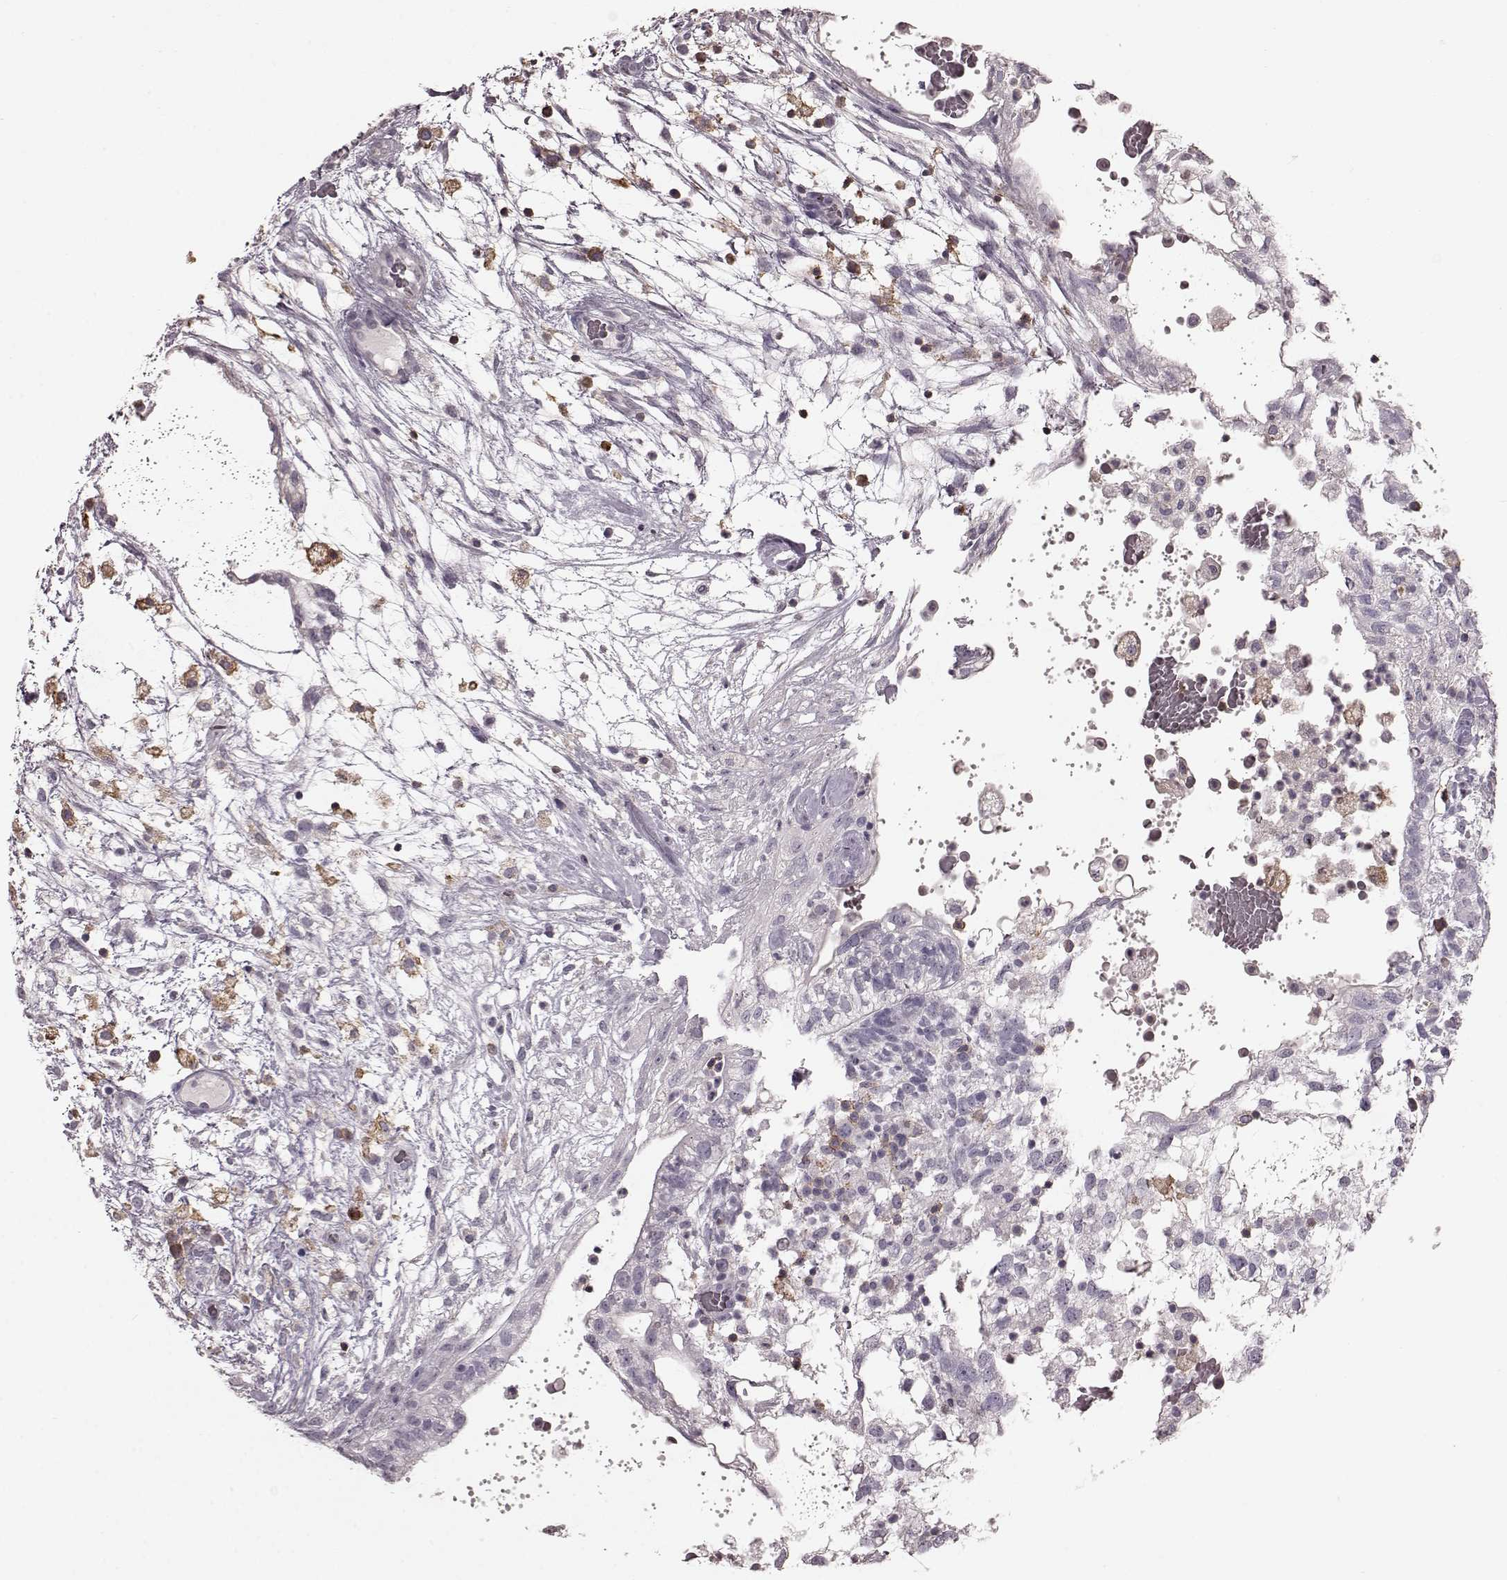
{"staining": {"intensity": "negative", "quantity": "none", "location": "none"}, "tissue": "testis cancer", "cell_type": "Tumor cells", "image_type": "cancer", "snomed": [{"axis": "morphology", "description": "Normal tissue, NOS"}, {"axis": "morphology", "description": "Carcinoma, Embryonal, NOS"}, {"axis": "topography", "description": "Testis"}], "caption": "This micrograph is of testis embryonal carcinoma stained with immunohistochemistry to label a protein in brown with the nuclei are counter-stained blue. There is no staining in tumor cells. (DAB (3,3'-diaminobenzidine) IHC with hematoxylin counter stain).", "gene": "CD28", "patient": {"sex": "male", "age": 32}}